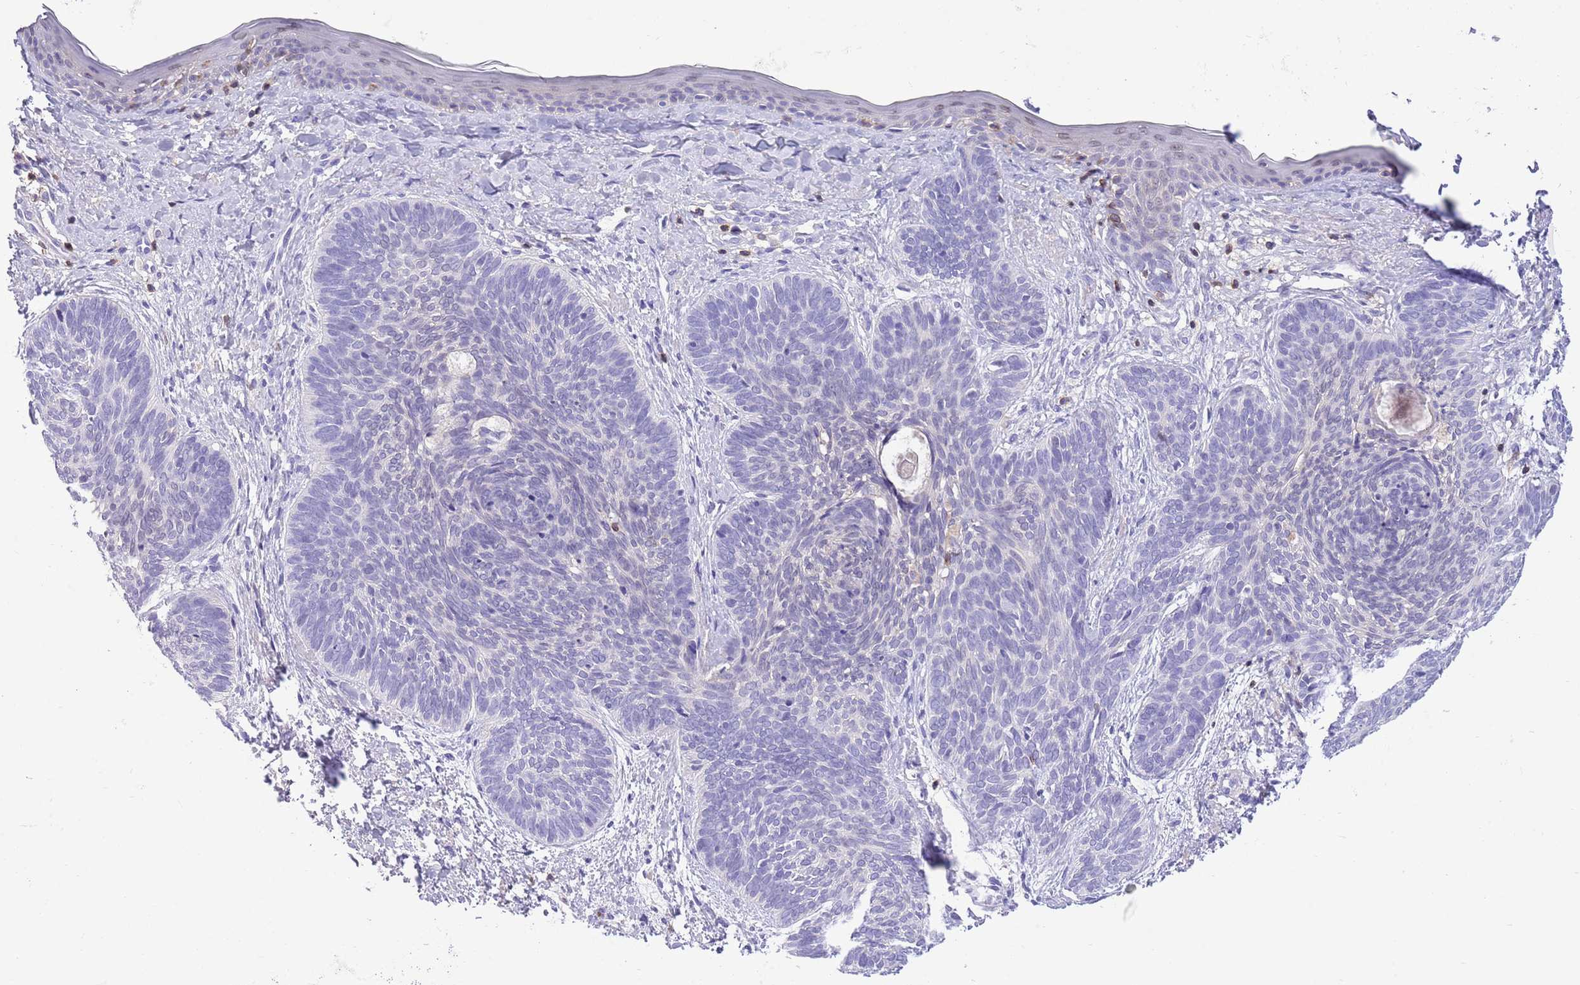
{"staining": {"intensity": "negative", "quantity": "none", "location": "none"}, "tissue": "skin cancer", "cell_type": "Tumor cells", "image_type": "cancer", "snomed": [{"axis": "morphology", "description": "Basal cell carcinoma"}, {"axis": "topography", "description": "Skin"}], "caption": "A photomicrograph of human skin cancer (basal cell carcinoma) is negative for staining in tumor cells. (DAB (3,3'-diaminobenzidine) immunohistochemistry, high magnification).", "gene": "OR4Q3", "patient": {"sex": "female", "age": 81}}